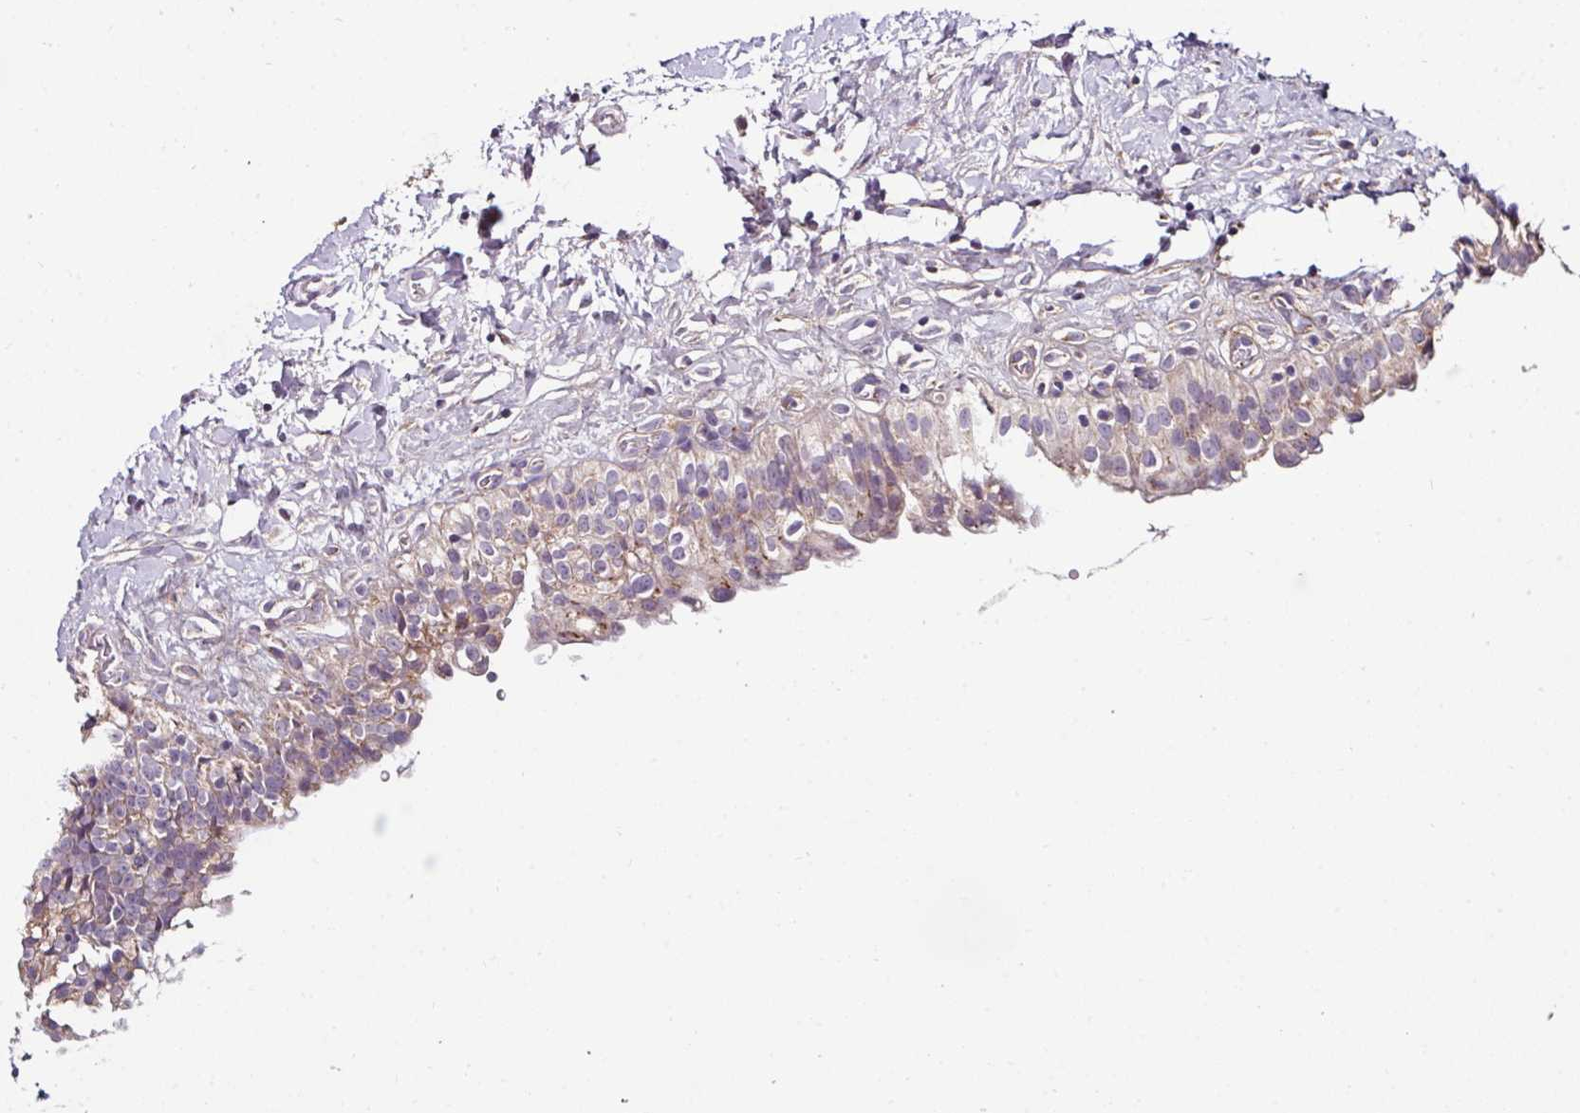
{"staining": {"intensity": "weak", "quantity": "25%-75%", "location": "cytoplasmic/membranous"}, "tissue": "urinary bladder", "cell_type": "Urothelial cells", "image_type": "normal", "snomed": [{"axis": "morphology", "description": "Normal tissue, NOS"}, {"axis": "topography", "description": "Urinary bladder"}], "caption": "IHC micrograph of normal urinary bladder stained for a protein (brown), which reveals low levels of weak cytoplasmic/membranous staining in approximately 25%-75% of urothelial cells.", "gene": "CPD", "patient": {"sex": "male", "age": 51}}